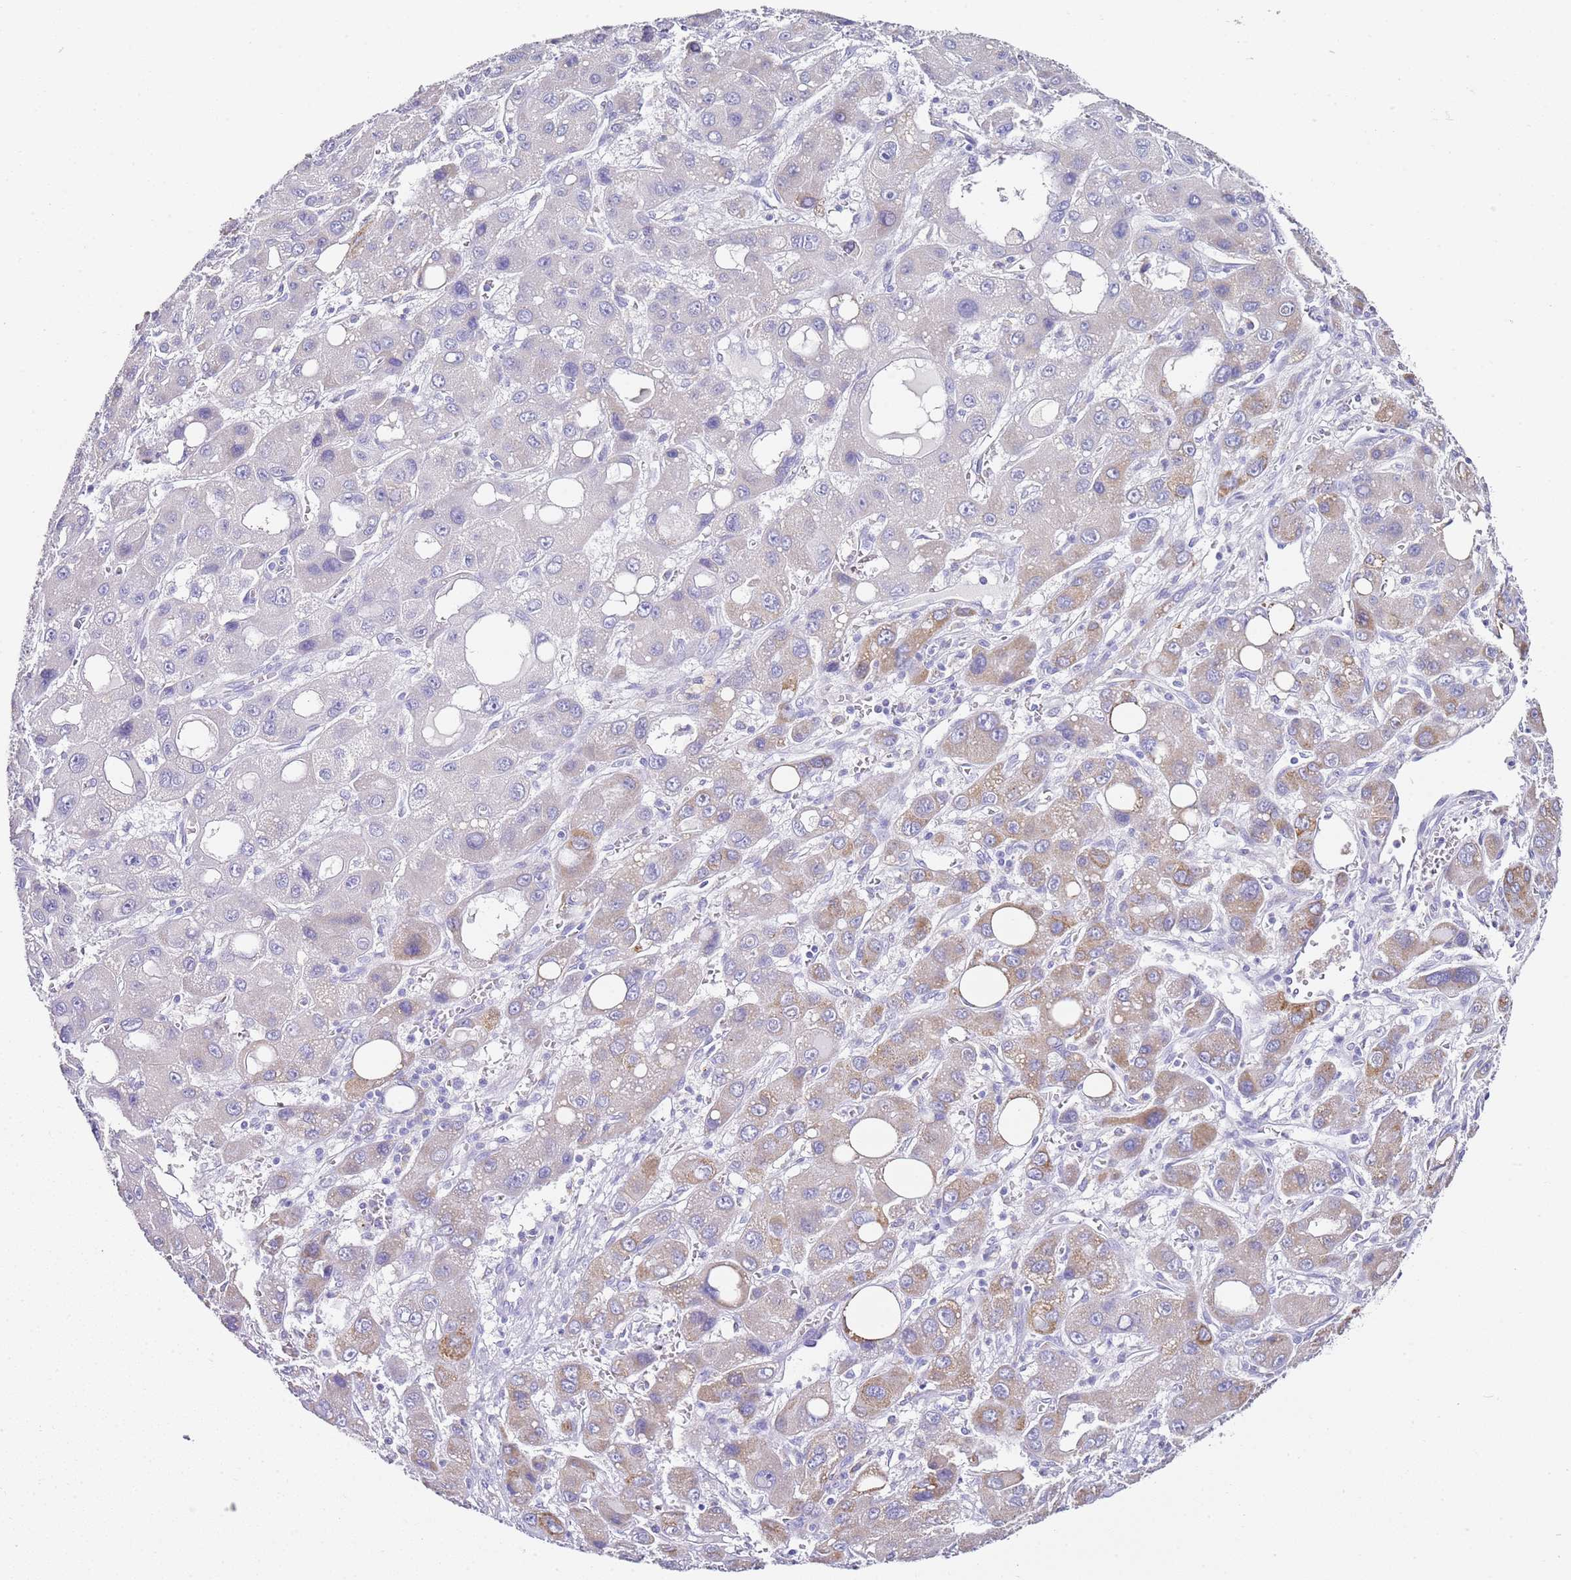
{"staining": {"intensity": "weak", "quantity": "<25%", "location": "cytoplasmic/membranous"}, "tissue": "liver cancer", "cell_type": "Tumor cells", "image_type": "cancer", "snomed": [{"axis": "morphology", "description": "Carcinoma, Hepatocellular, NOS"}, {"axis": "topography", "description": "Liver"}], "caption": "Immunohistochemistry (IHC) of liver cancer (hepatocellular carcinoma) reveals no expression in tumor cells.", "gene": "PTBP2", "patient": {"sex": "male", "age": 55}}